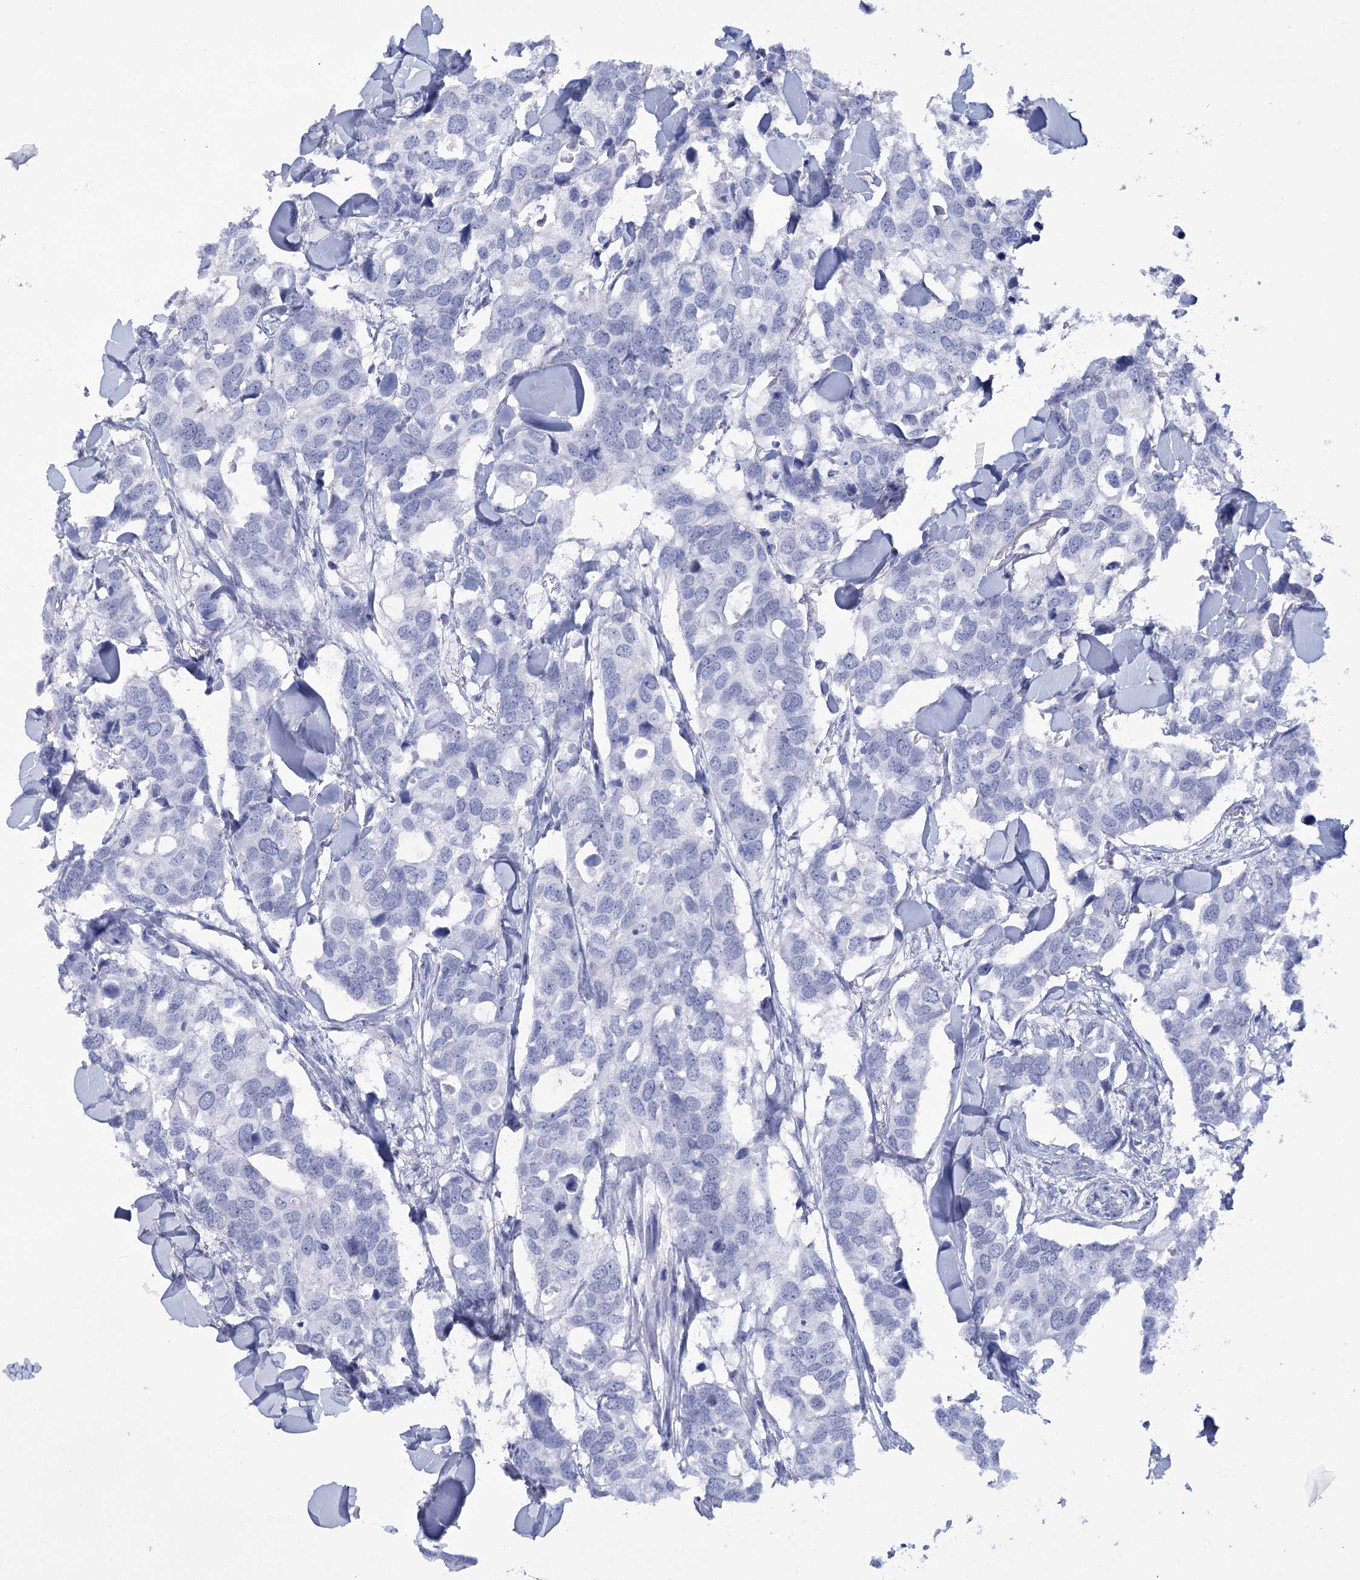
{"staining": {"intensity": "negative", "quantity": "none", "location": "none"}, "tissue": "breast cancer", "cell_type": "Tumor cells", "image_type": "cancer", "snomed": [{"axis": "morphology", "description": "Duct carcinoma"}, {"axis": "topography", "description": "Breast"}], "caption": "This is an immunohistochemistry (IHC) photomicrograph of human breast cancer (invasive ductal carcinoma). There is no positivity in tumor cells.", "gene": "RNF186", "patient": {"sex": "female", "age": 83}}